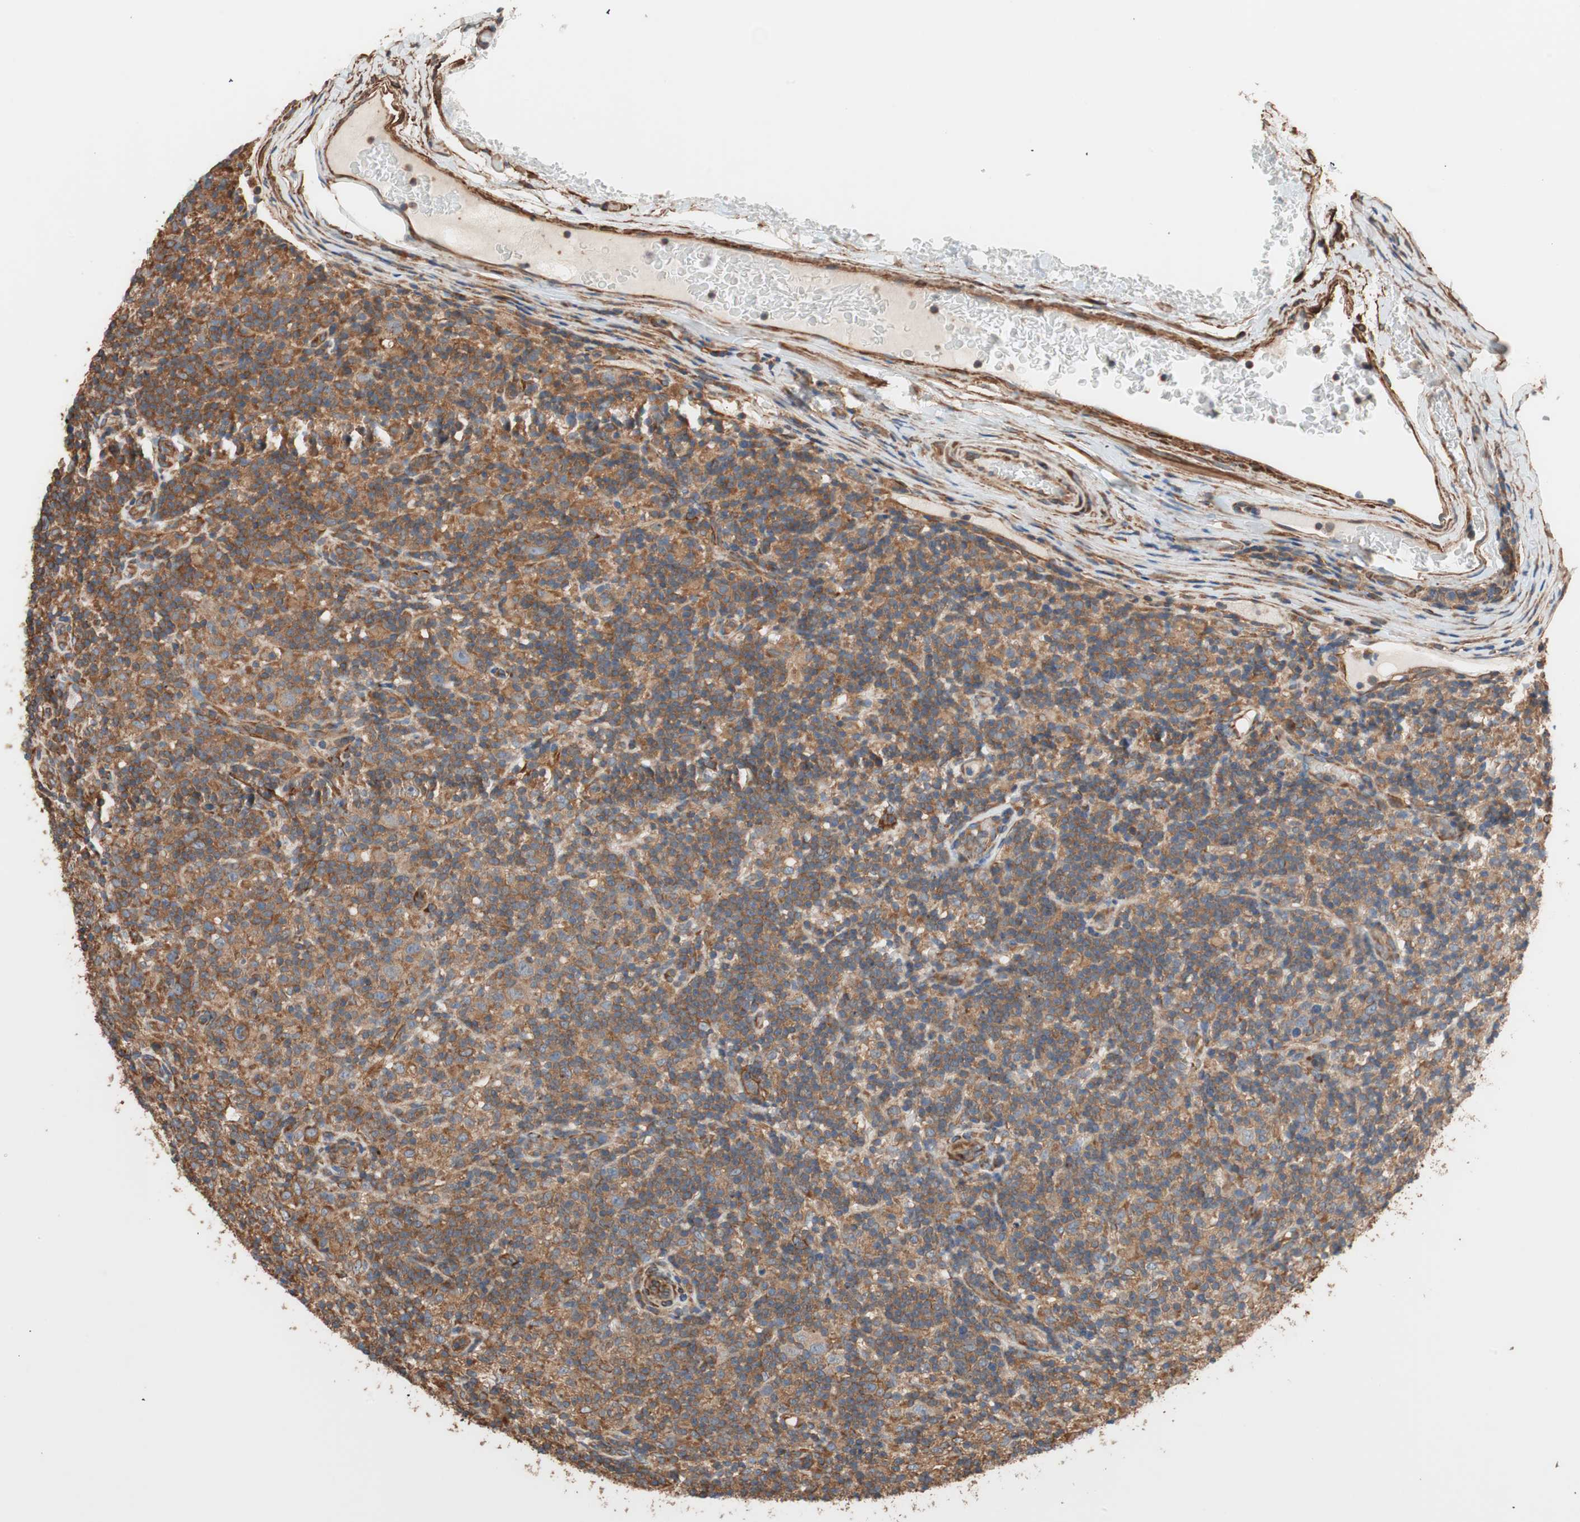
{"staining": {"intensity": "strong", "quantity": ">75%", "location": "cytoplasmic/membranous"}, "tissue": "lymphoma", "cell_type": "Tumor cells", "image_type": "cancer", "snomed": [{"axis": "morphology", "description": "Hodgkin's disease, NOS"}, {"axis": "topography", "description": "Lymph node"}], "caption": "Protein expression analysis of human Hodgkin's disease reveals strong cytoplasmic/membranous expression in about >75% of tumor cells. (brown staining indicates protein expression, while blue staining denotes nuclei).", "gene": "GPSM2", "patient": {"sex": "male", "age": 70}}